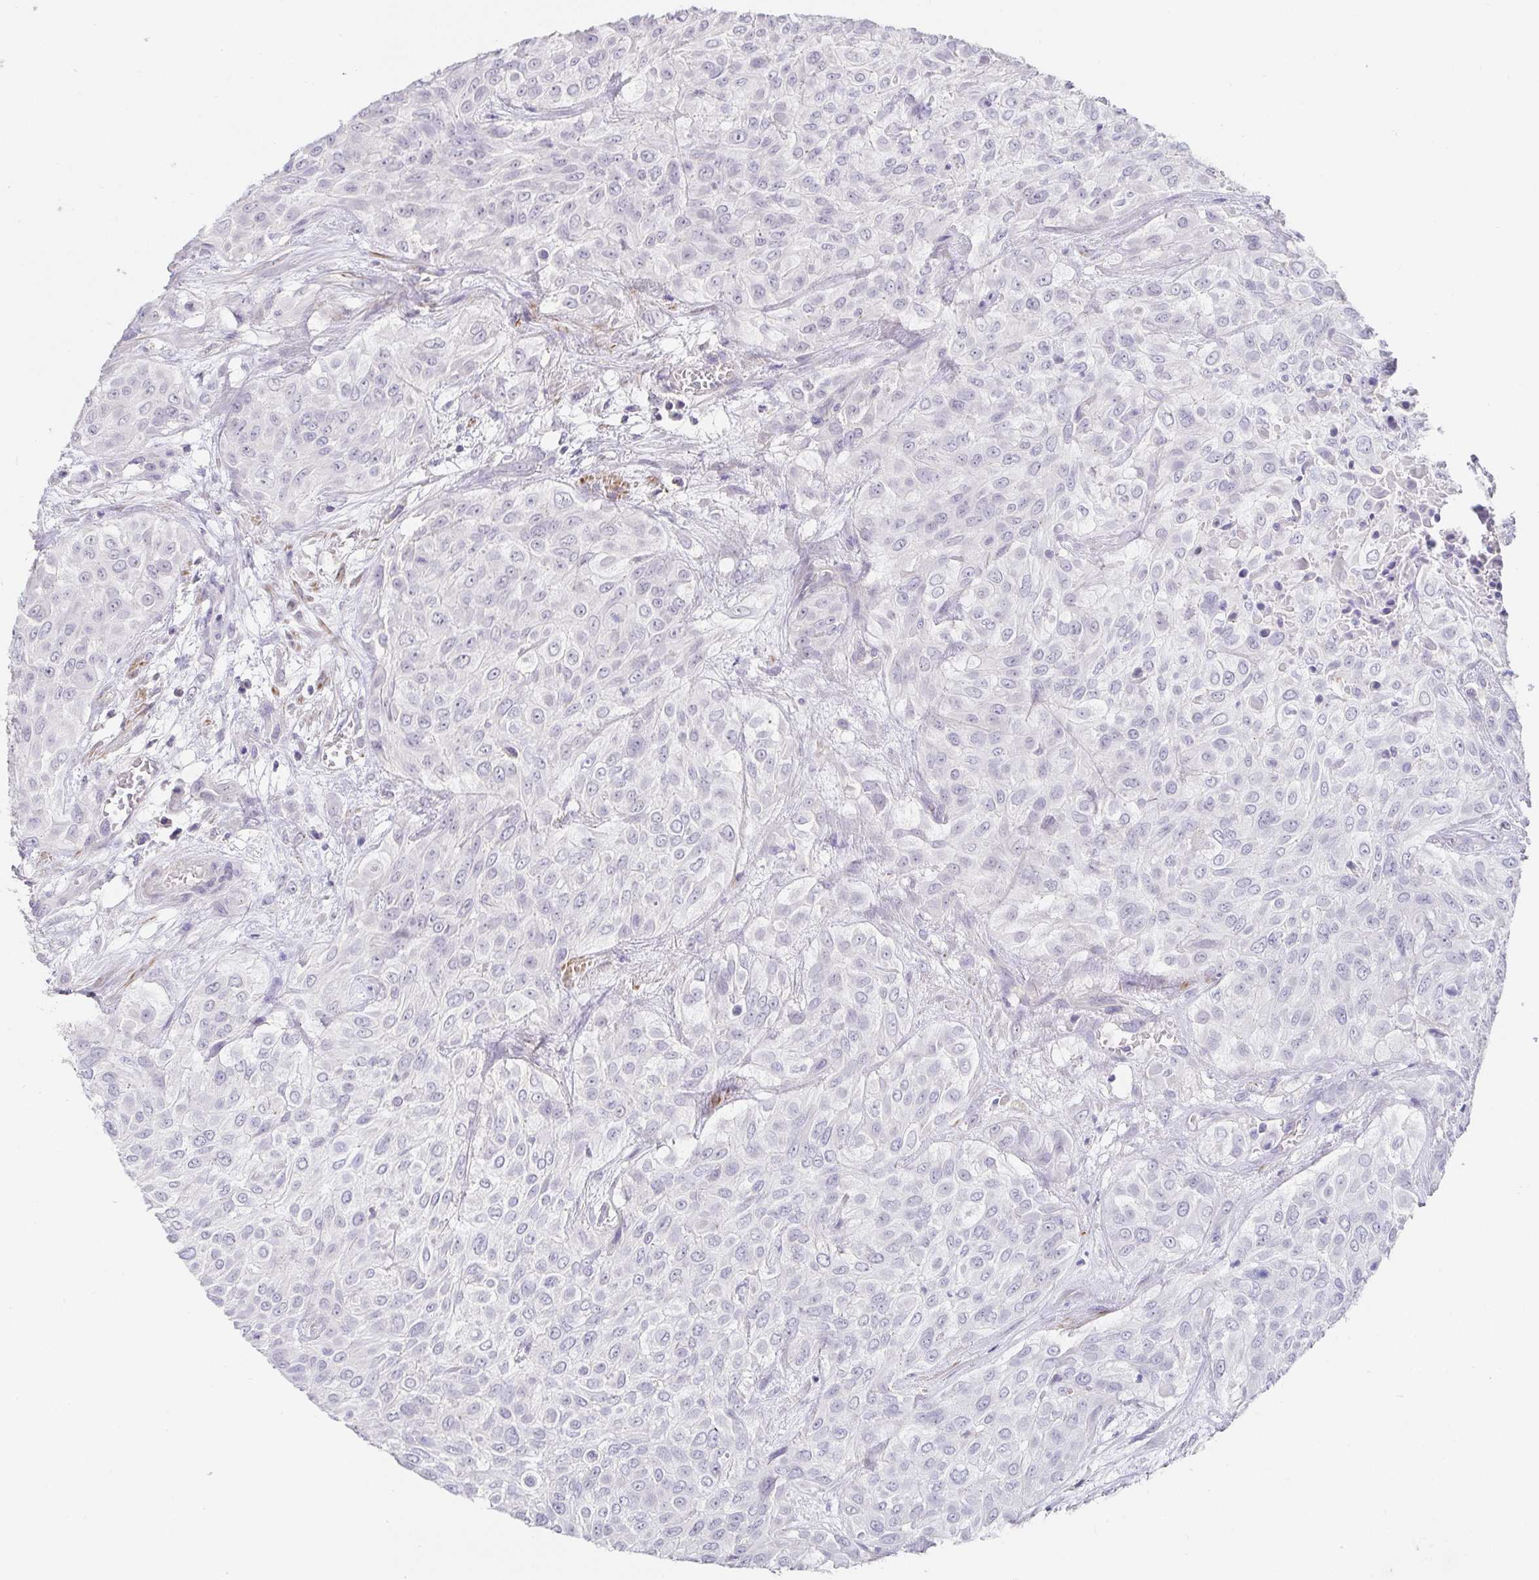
{"staining": {"intensity": "negative", "quantity": "none", "location": "none"}, "tissue": "urothelial cancer", "cell_type": "Tumor cells", "image_type": "cancer", "snomed": [{"axis": "morphology", "description": "Urothelial carcinoma, High grade"}, {"axis": "topography", "description": "Urinary bladder"}], "caption": "The histopathology image demonstrates no significant expression in tumor cells of urothelial carcinoma (high-grade).", "gene": "PDX1", "patient": {"sex": "male", "age": 57}}